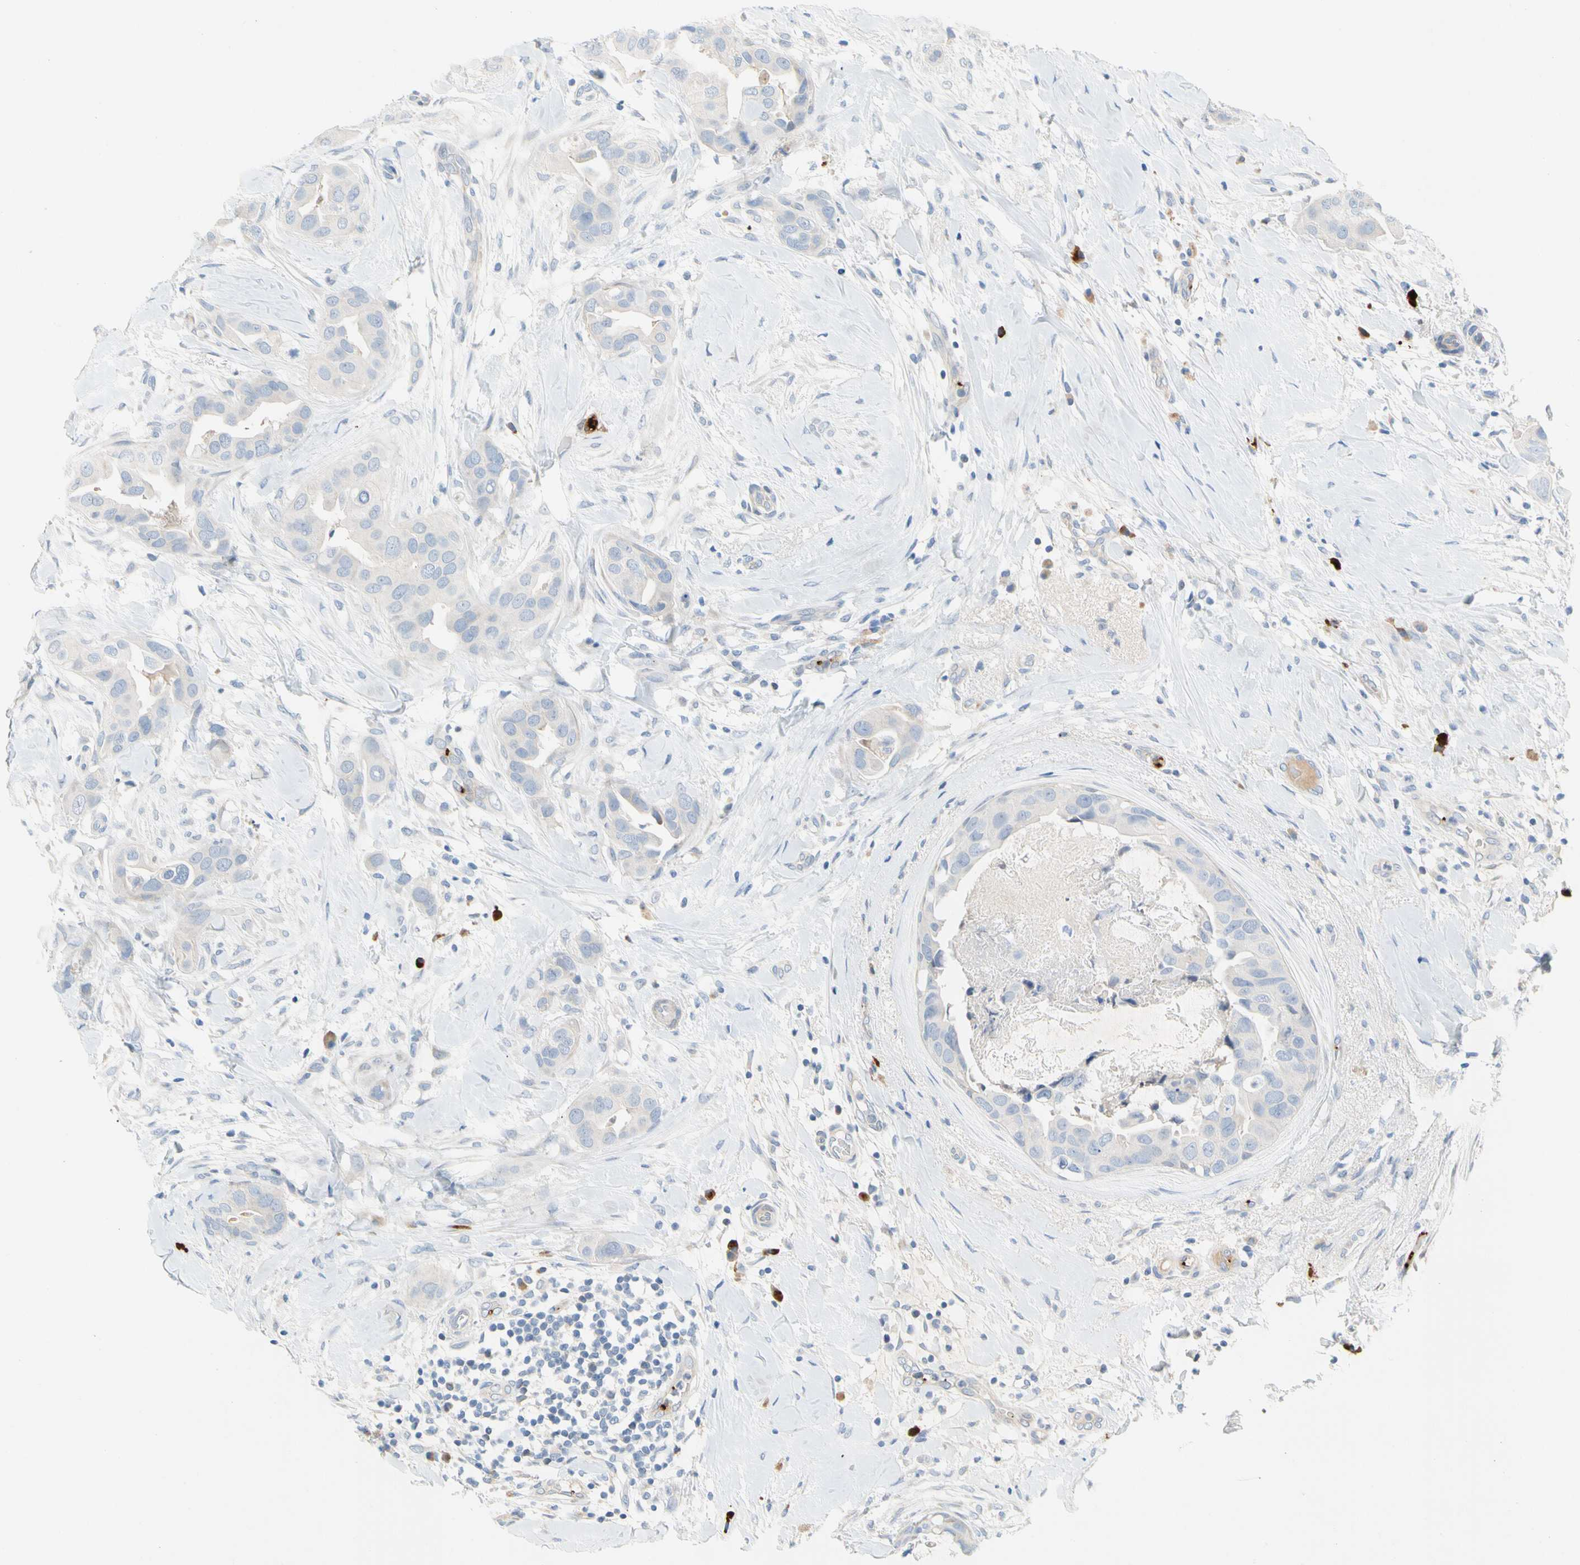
{"staining": {"intensity": "negative", "quantity": "none", "location": "none"}, "tissue": "breast cancer", "cell_type": "Tumor cells", "image_type": "cancer", "snomed": [{"axis": "morphology", "description": "Duct carcinoma"}, {"axis": "topography", "description": "Breast"}], "caption": "High magnification brightfield microscopy of infiltrating ductal carcinoma (breast) stained with DAB (3,3'-diaminobenzidine) (brown) and counterstained with hematoxylin (blue): tumor cells show no significant positivity.", "gene": "PPBP", "patient": {"sex": "female", "age": 40}}